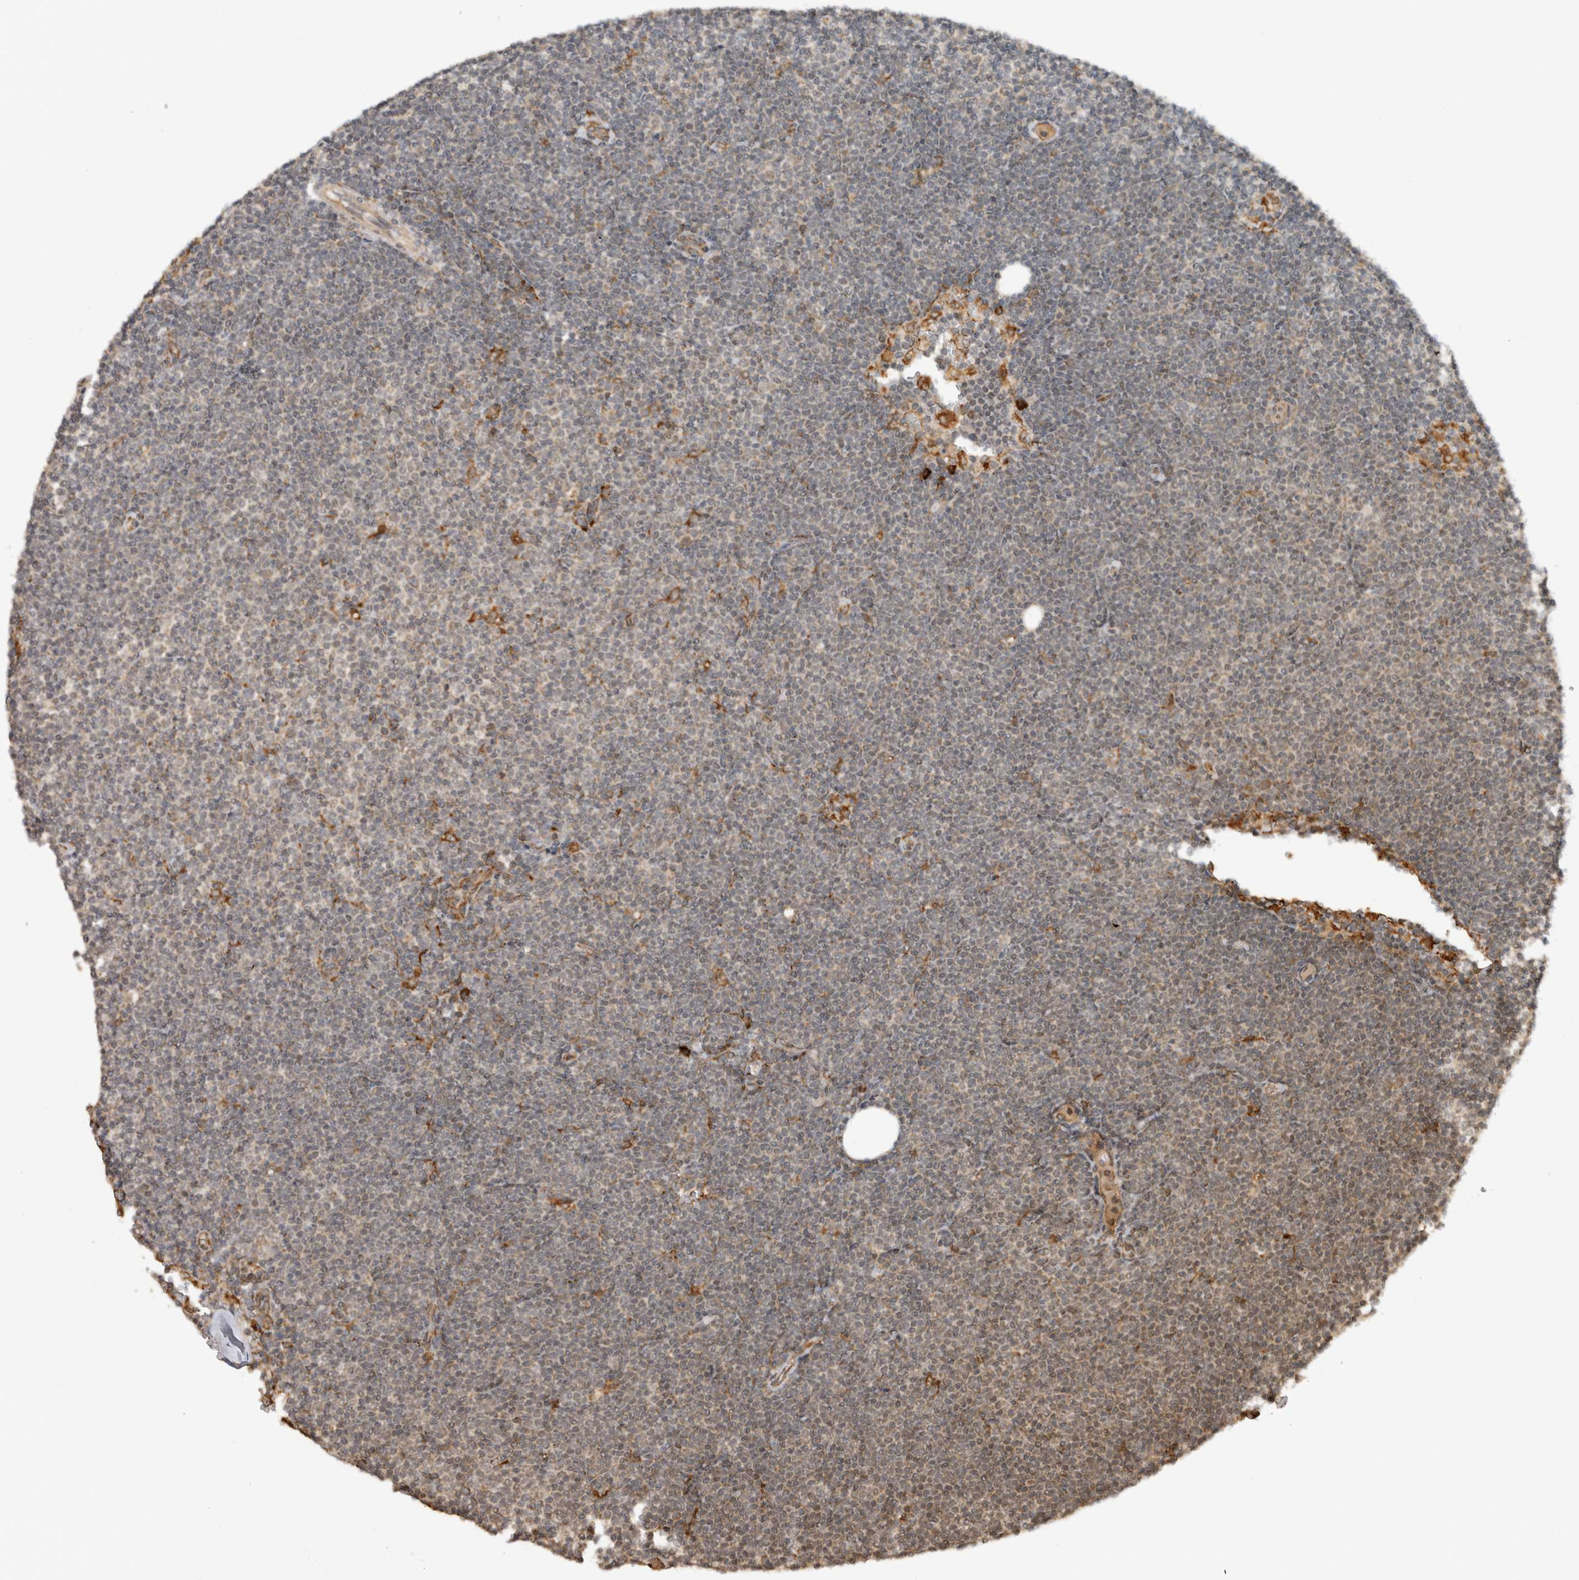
{"staining": {"intensity": "negative", "quantity": "none", "location": "none"}, "tissue": "lymphoma", "cell_type": "Tumor cells", "image_type": "cancer", "snomed": [{"axis": "morphology", "description": "Malignant lymphoma, non-Hodgkin's type, Low grade"}, {"axis": "topography", "description": "Lymph node"}], "caption": "Tumor cells show no significant positivity in lymphoma.", "gene": "MS4A7", "patient": {"sex": "female", "age": 53}}